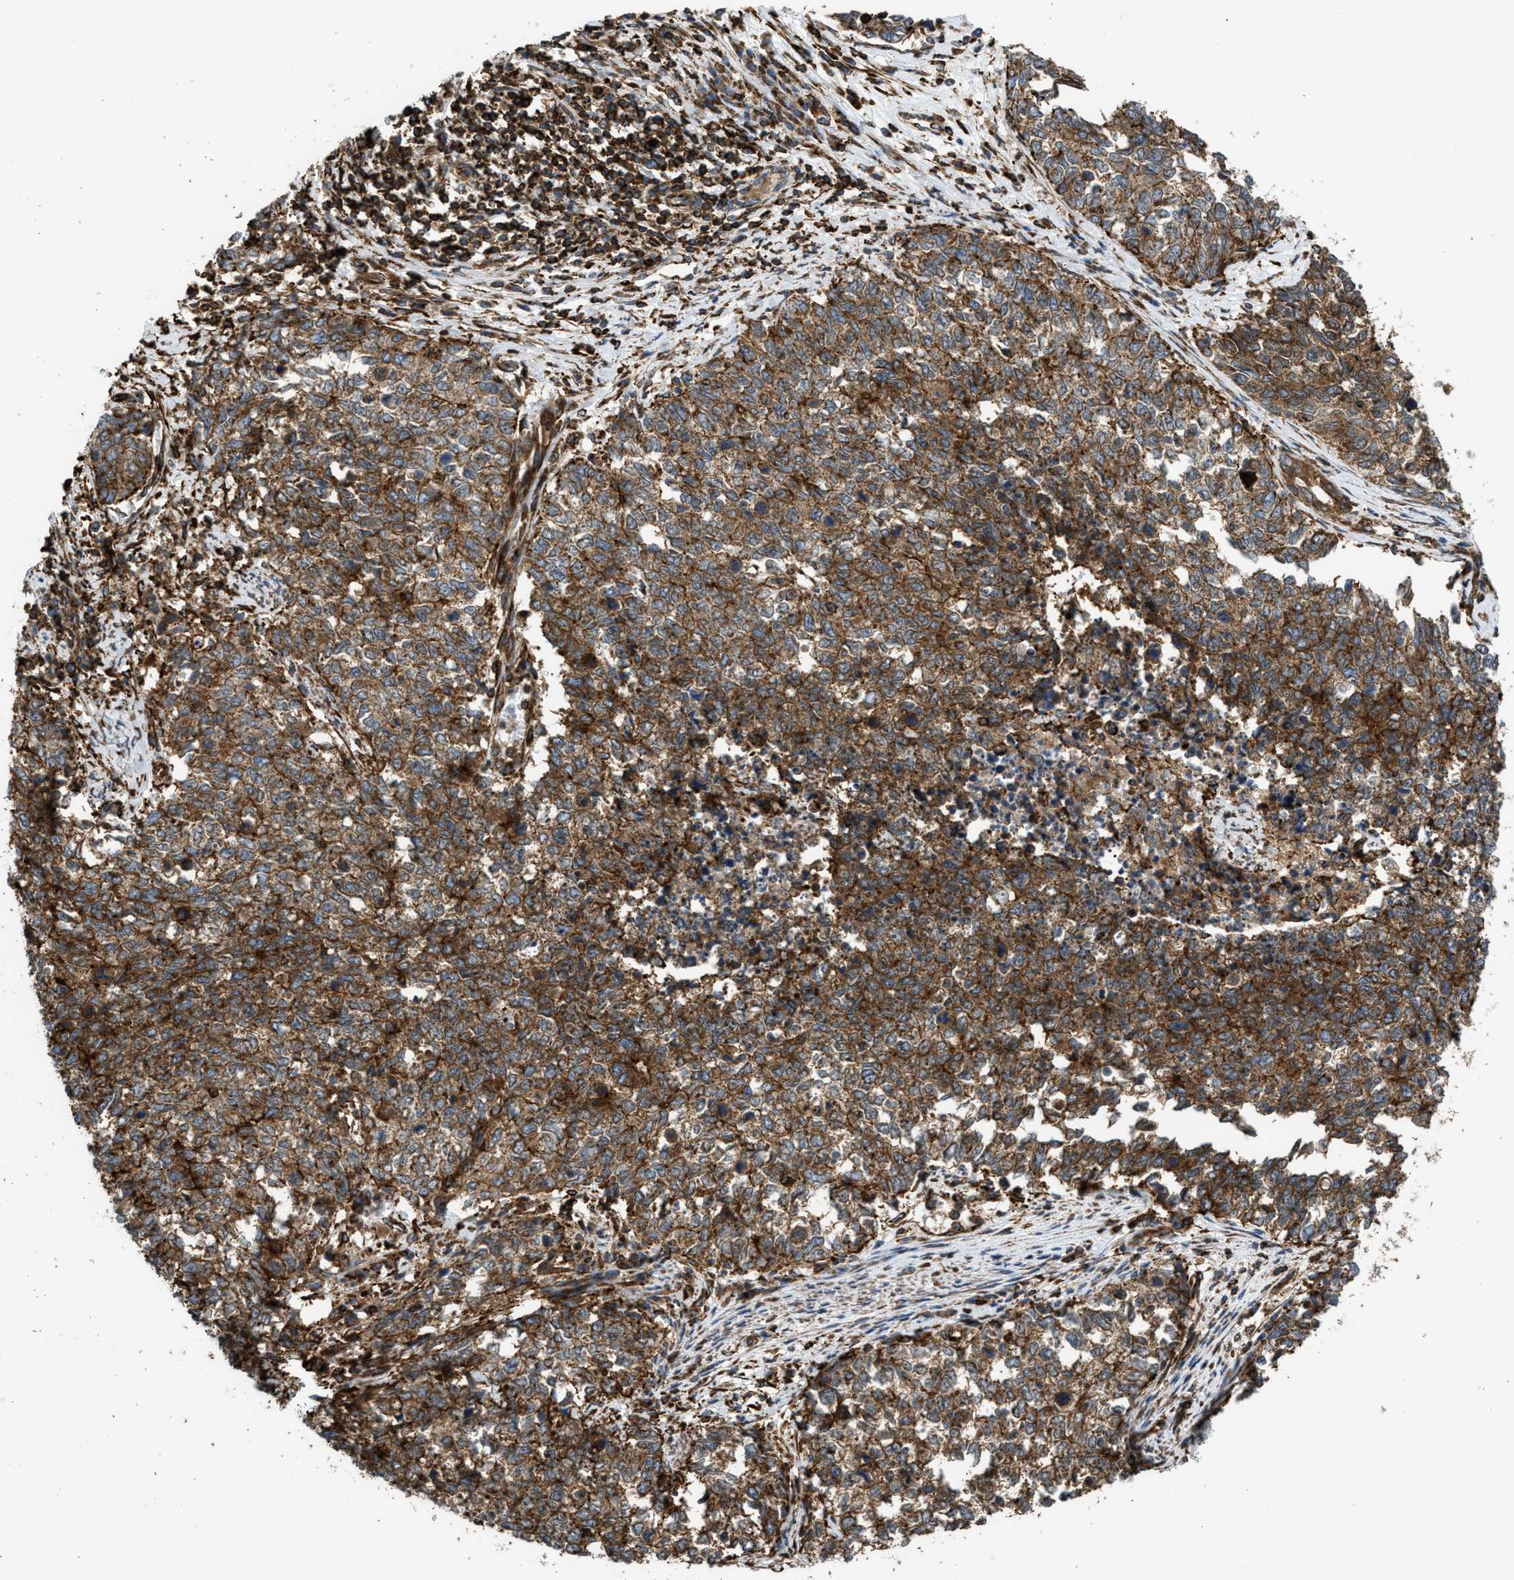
{"staining": {"intensity": "strong", "quantity": ">75%", "location": "cytoplasmic/membranous"}, "tissue": "cervical cancer", "cell_type": "Tumor cells", "image_type": "cancer", "snomed": [{"axis": "morphology", "description": "Squamous cell carcinoma, NOS"}, {"axis": "topography", "description": "Cervix"}], "caption": "Immunohistochemical staining of cervical cancer reveals high levels of strong cytoplasmic/membranous protein staining in about >75% of tumor cells.", "gene": "EGLN1", "patient": {"sex": "female", "age": 63}}